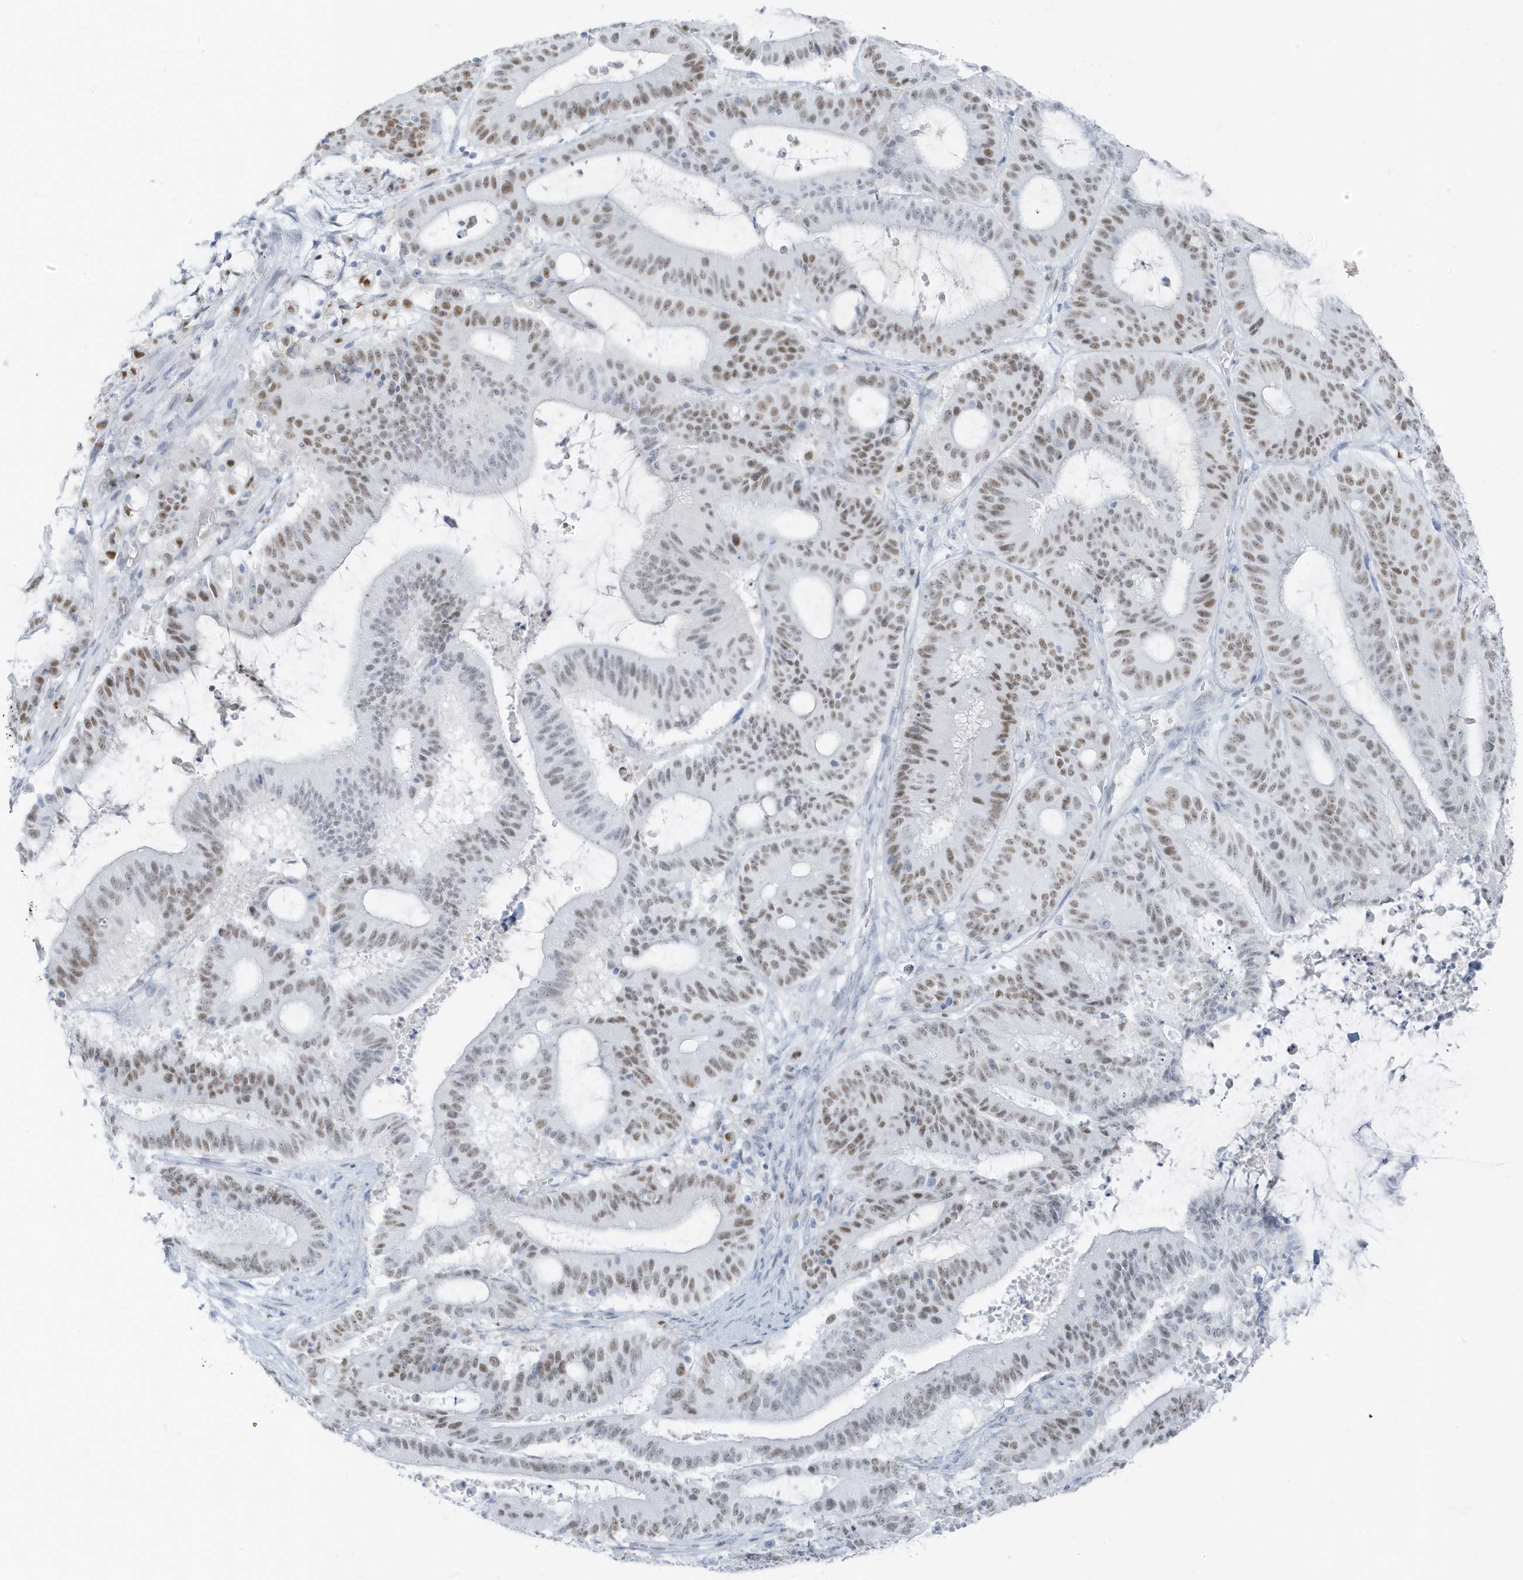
{"staining": {"intensity": "moderate", "quantity": ">75%", "location": "nuclear"}, "tissue": "liver cancer", "cell_type": "Tumor cells", "image_type": "cancer", "snomed": [{"axis": "morphology", "description": "Normal tissue, NOS"}, {"axis": "morphology", "description": "Cholangiocarcinoma"}, {"axis": "topography", "description": "Liver"}, {"axis": "topography", "description": "Peripheral nerve tissue"}], "caption": "Liver cancer was stained to show a protein in brown. There is medium levels of moderate nuclear staining in approximately >75% of tumor cells. The staining is performed using DAB brown chromogen to label protein expression. The nuclei are counter-stained blue using hematoxylin.", "gene": "SMIM34", "patient": {"sex": "female", "age": 73}}